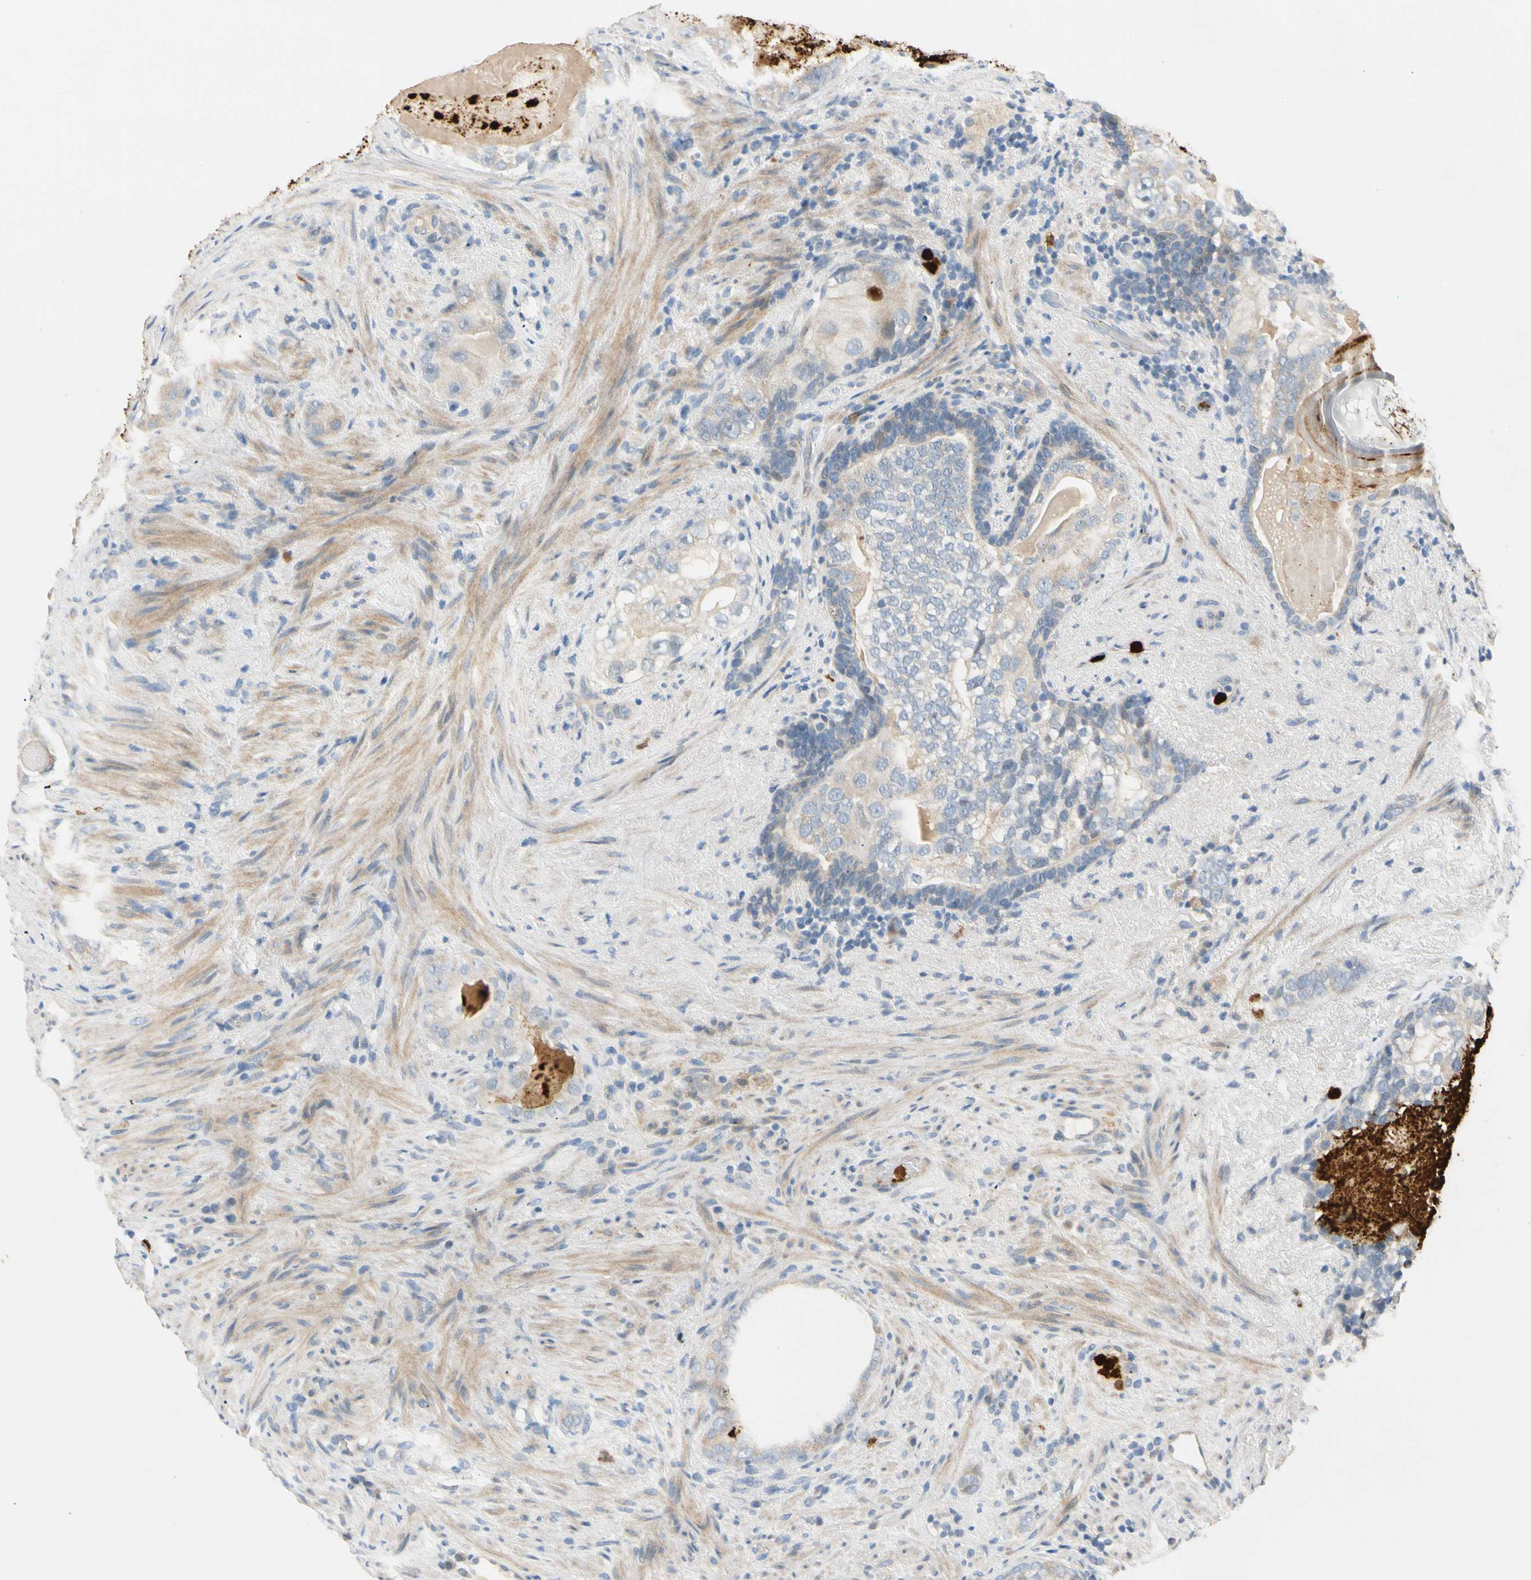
{"staining": {"intensity": "weak", "quantity": "25%-75%", "location": "cytoplasmic/membranous"}, "tissue": "prostate cancer", "cell_type": "Tumor cells", "image_type": "cancer", "snomed": [{"axis": "morphology", "description": "Adenocarcinoma, High grade"}, {"axis": "topography", "description": "Prostate"}], "caption": "DAB (3,3'-diaminobenzidine) immunohistochemical staining of prostate adenocarcinoma (high-grade) demonstrates weak cytoplasmic/membranous protein staining in approximately 25%-75% of tumor cells. (brown staining indicates protein expression, while blue staining denotes nuclei).", "gene": "TRAF5", "patient": {"sex": "male", "age": 66}}